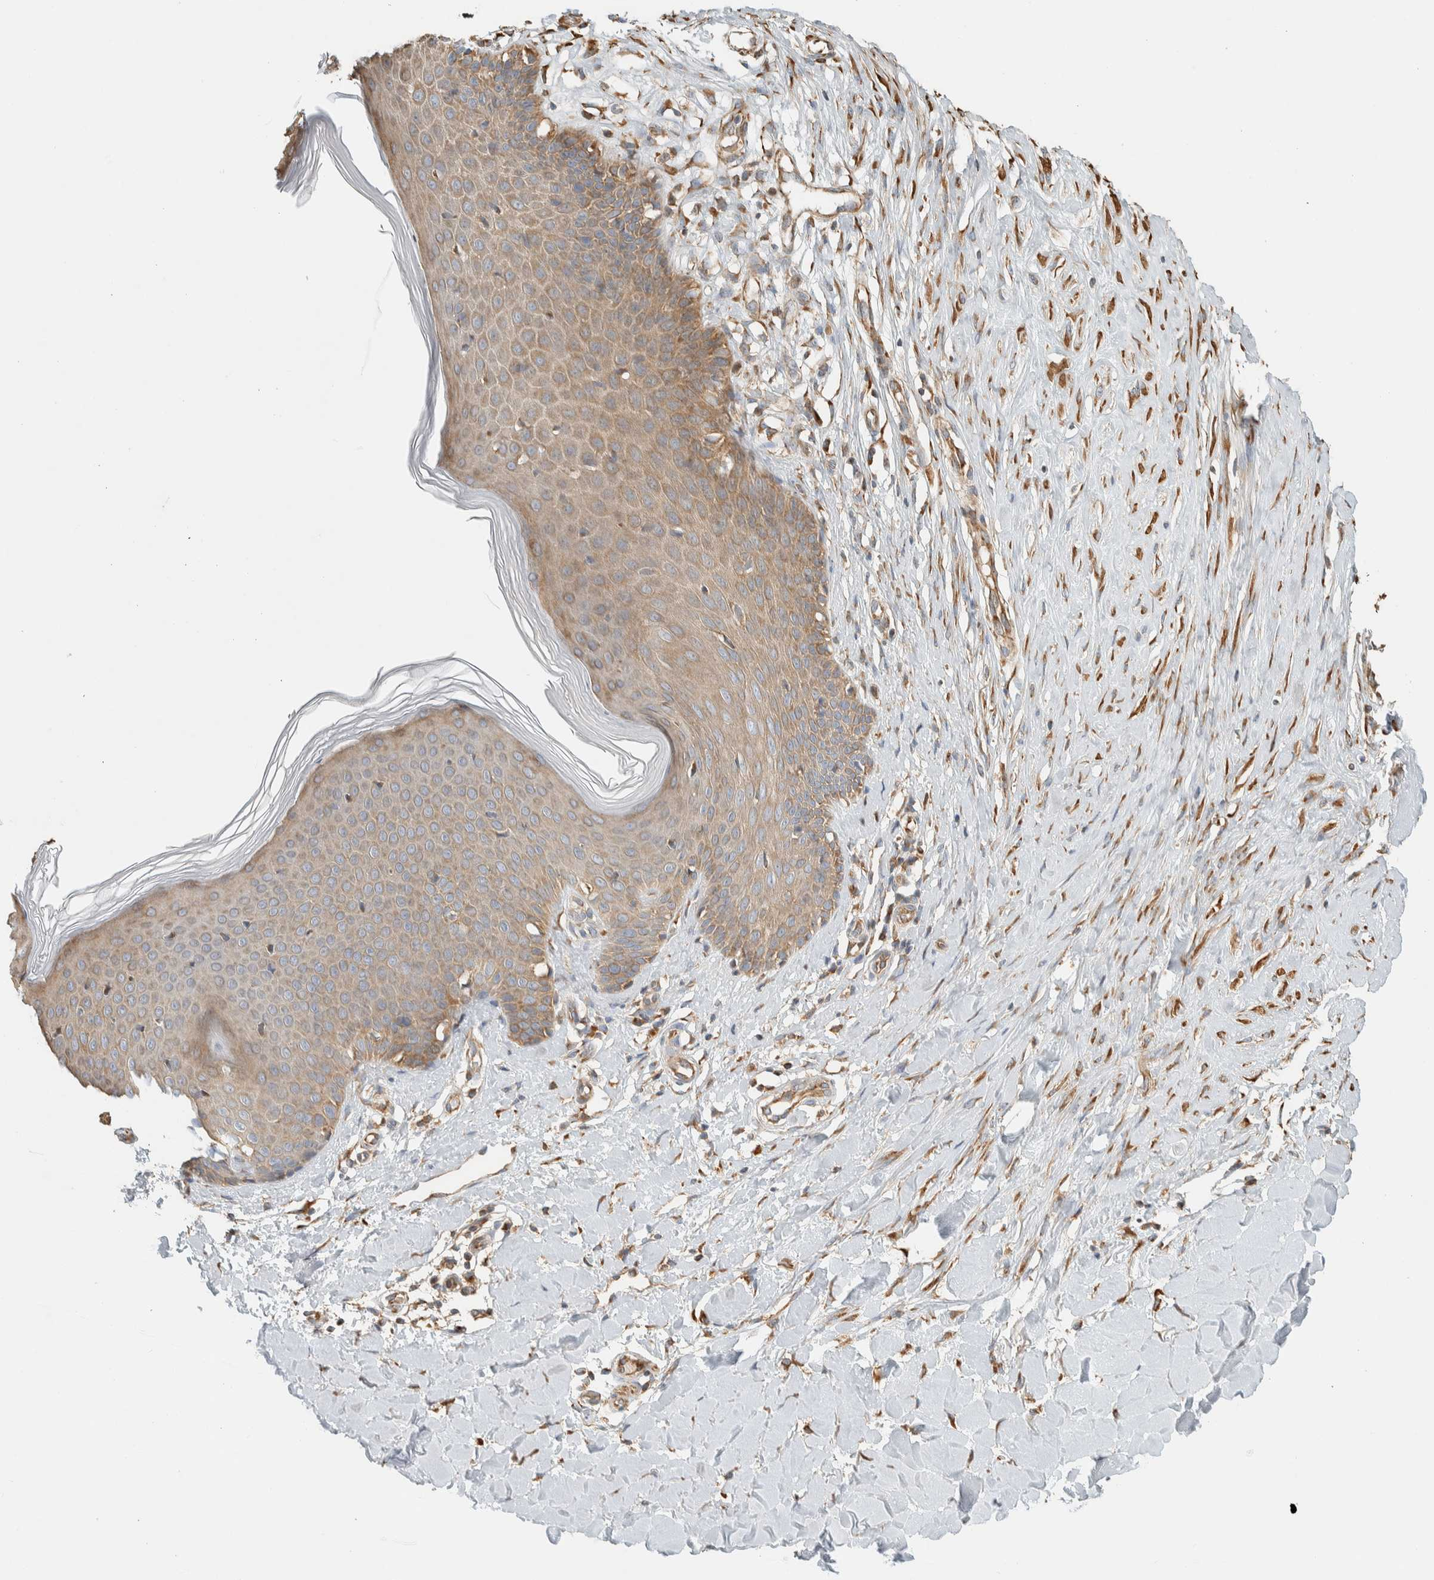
{"staining": {"intensity": "moderate", "quantity": ">75%", "location": "cytoplasmic/membranous"}, "tissue": "skin", "cell_type": "Fibroblasts", "image_type": "normal", "snomed": [{"axis": "morphology", "description": "Normal tissue, NOS"}, {"axis": "topography", "description": "Skin"}], "caption": "A brown stain shows moderate cytoplasmic/membranous staining of a protein in fibroblasts of normal skin.", "gene": "RAB11FIP1", "patient": {"sex": "male", "age": 41}}